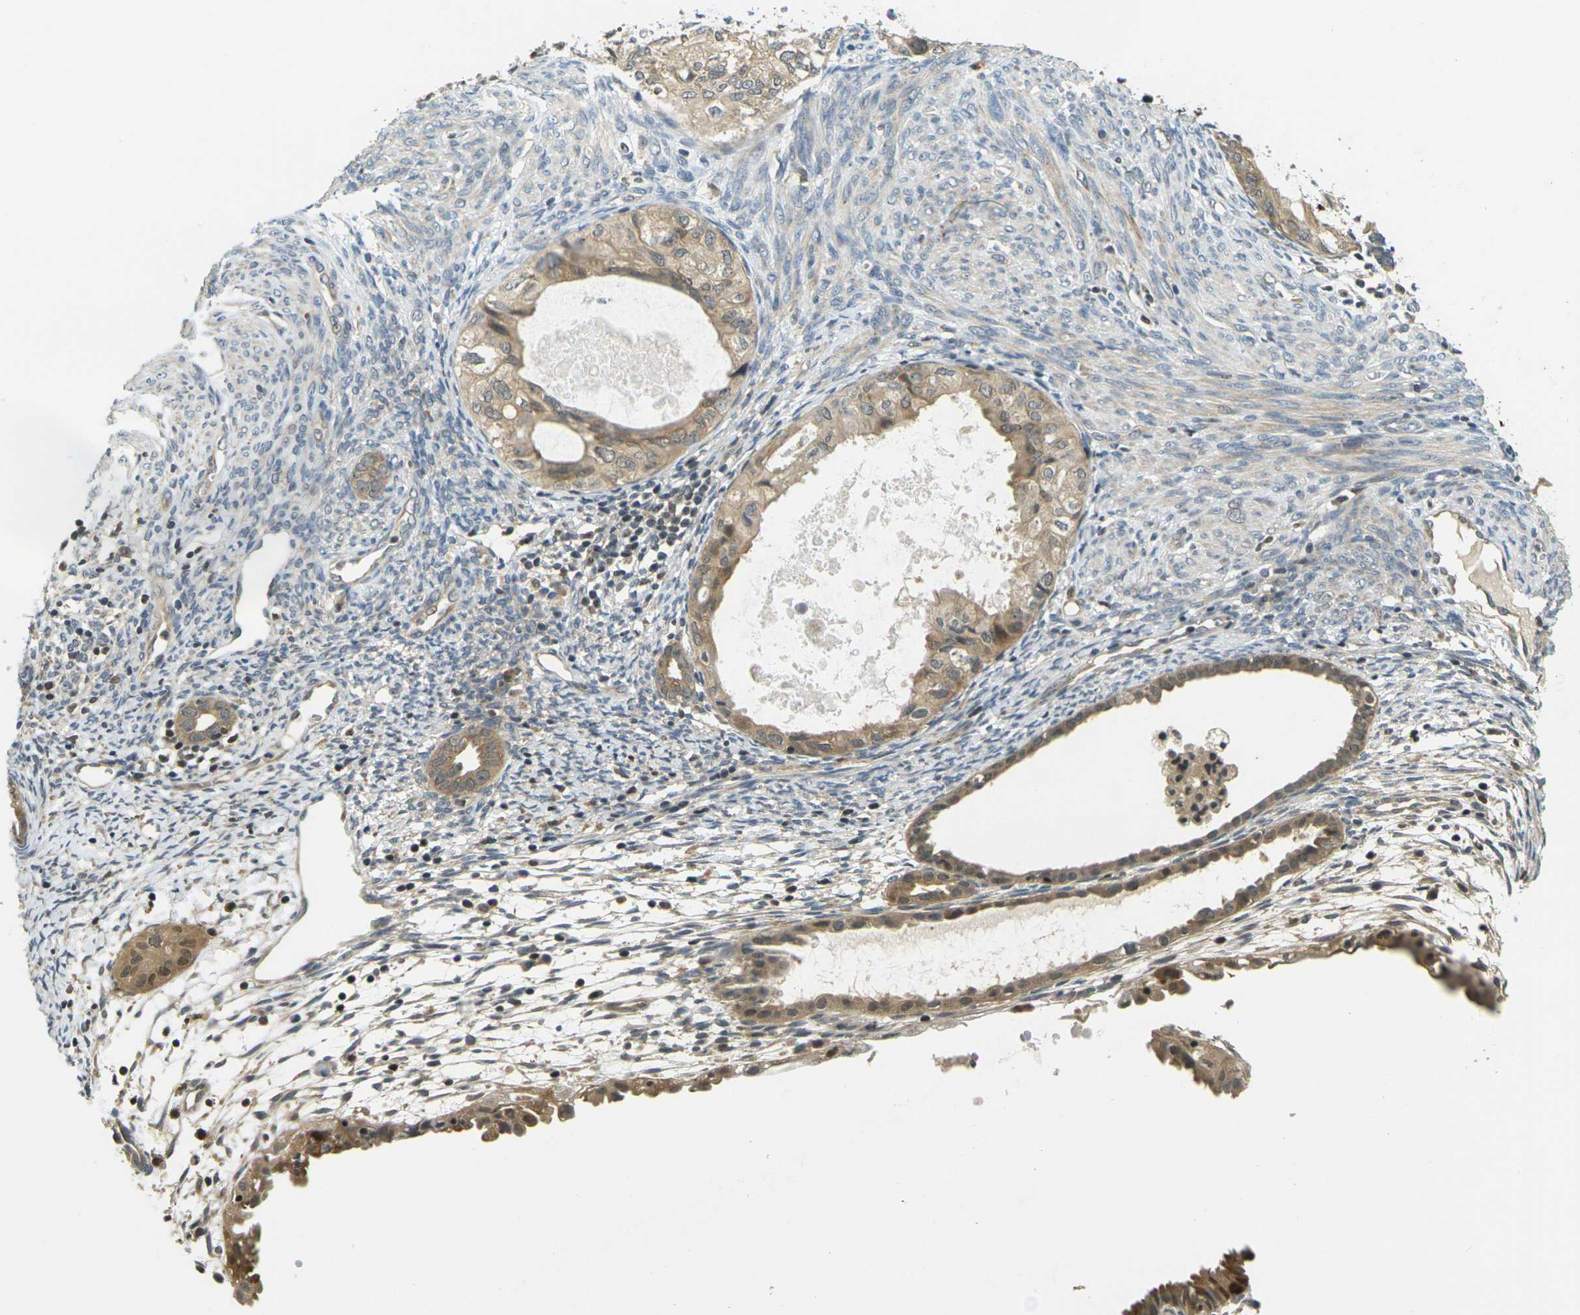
{"staining": {"intensity": "moderate", "quantity": "25%-75%", "location": "cytoplasmic/membranous"}, "tissue": "cervical cancer", "cell_type": "Tumor cells", "image_type": "cancer", "snomed": [{"axis": "morphology", "description": "Normal tissue, NOS"}, {"axis": "morphology", "description": "Adenocarcinoma, NOS"}, {"axis": "topography", "description": "Cervix"}, {"axis": "topography", "description": "Endometrium"}], "caption": "The image reveals immunohistochemical staining of cervical cancer. There is moderate cytoplasmic/membranous expression is present in about 25%-75% of tumor cells.", "gene": "KLHL8", "patient": {"sex": "female", "age": 86}}